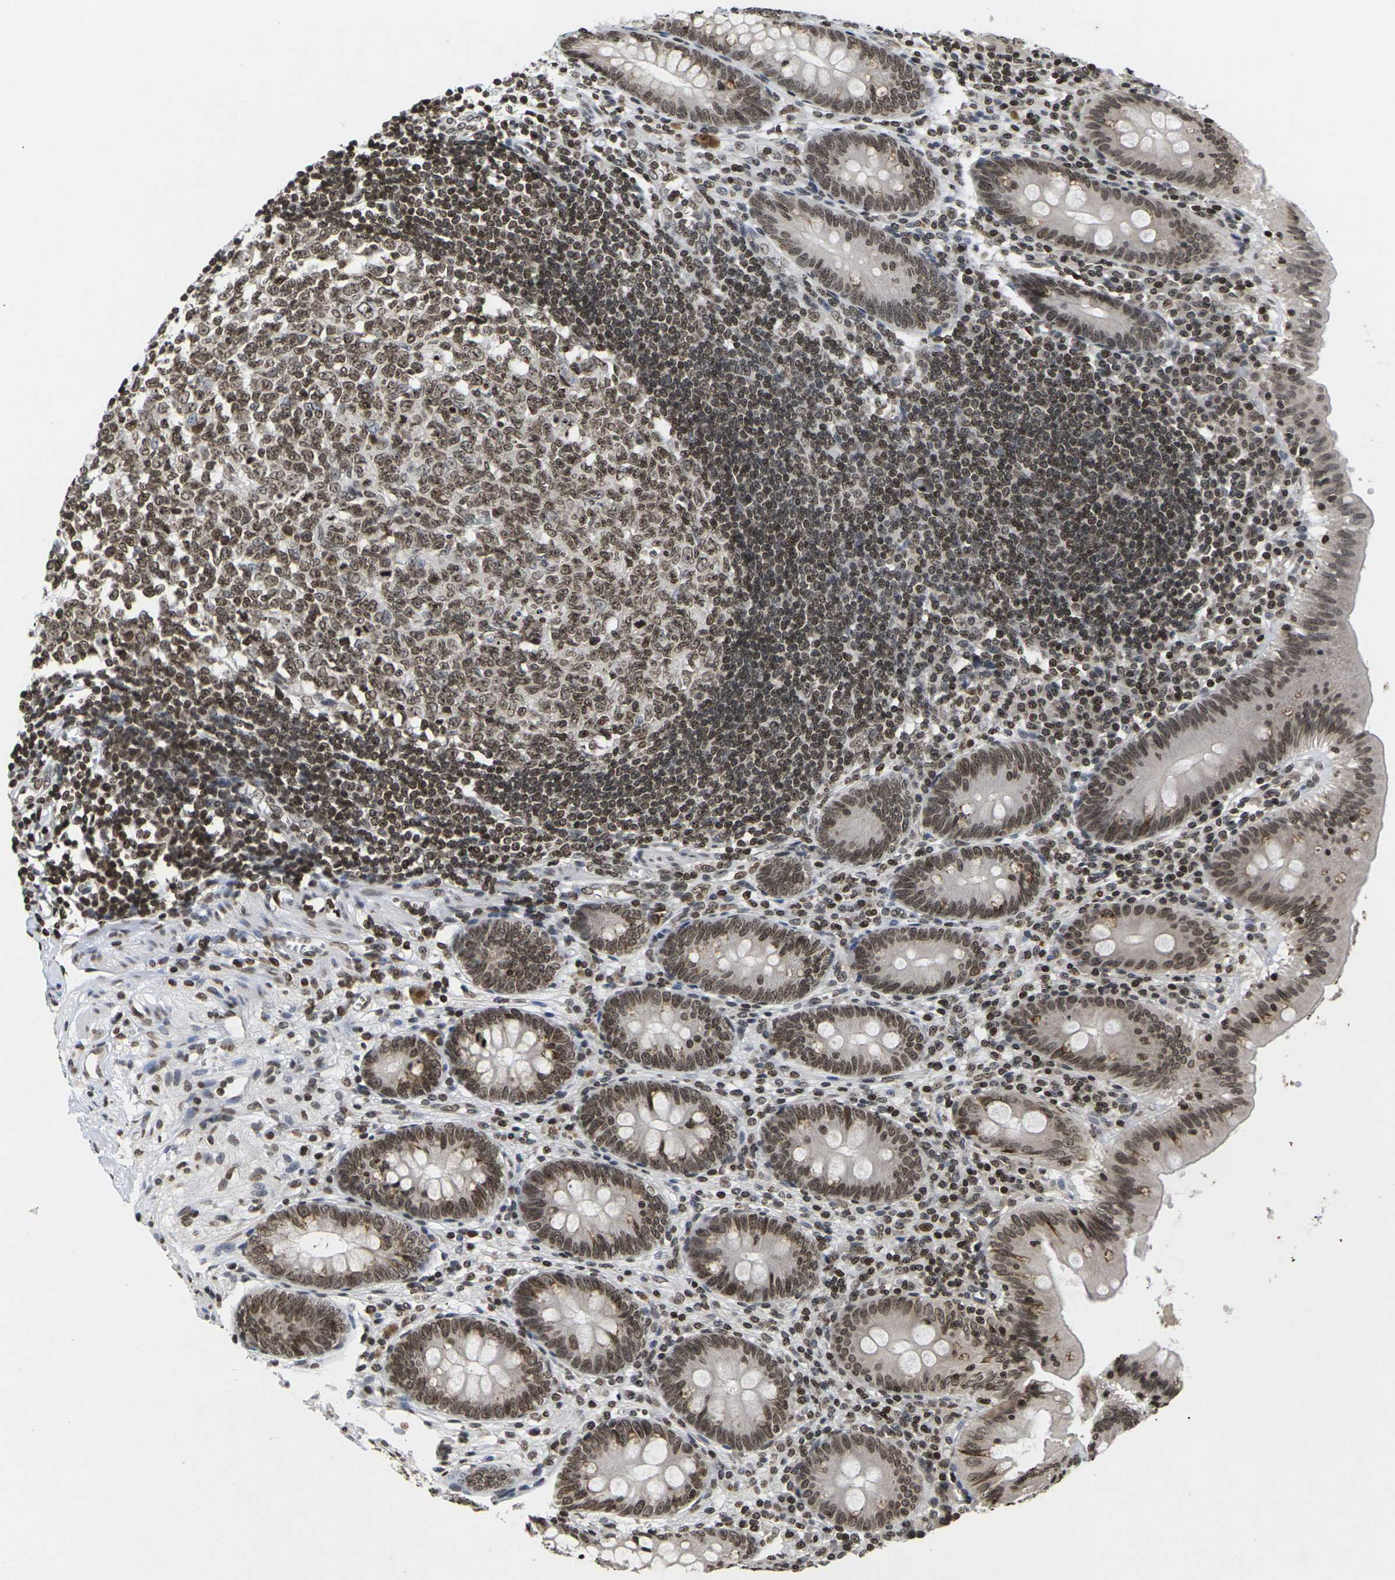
{"staining": {"intensity": "strong", "quantity": ">75%", "location": "nuclear"}, "tissue": "appendix", "cell_type": "Glandular cells", "image_type": "normal", "snomed": [{"axis": "morphology", "description": "Normal tissue, NOS"}, {"axis": "topography", "description": "Appendix"}], "caption": "Protein expression analysis of normal appendix demonstrates strong nuclear expression in approximately >75% of glandular cells.", "gene": "ETV5", "patient": {"sex": "male", "age": 56}}